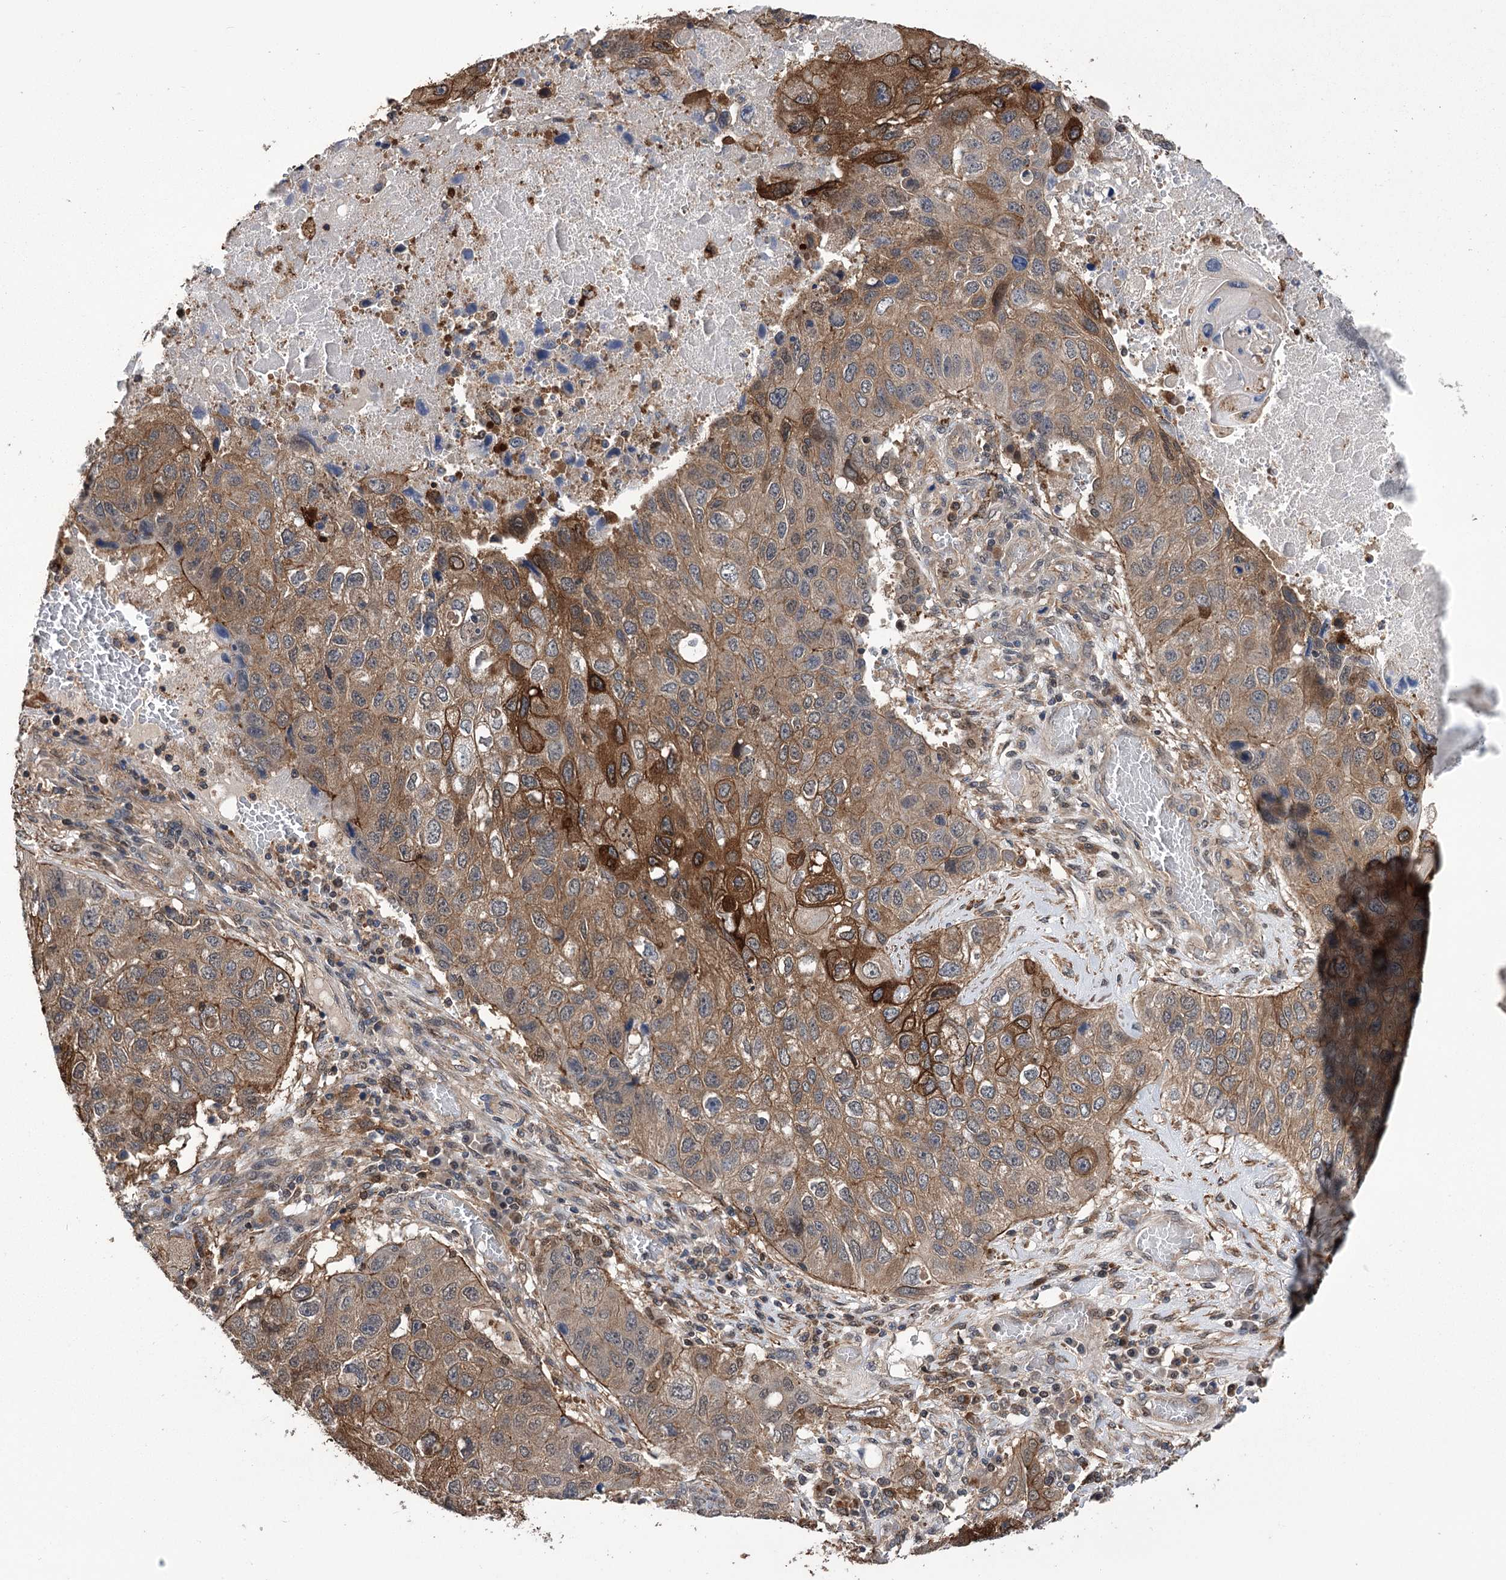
{"staining": {"intensity": "moderate", "quantity": ">75%", "location": "cytoplasmic/membranous"}, "tissue": "lung cancer", "cell_type": "Tumor cells", "image_type": "cancer", "snomed": [{"axis": "morphology", "description": "Squamous cell carcinoma, NOS"}, {"axis": "topography", "description": "Lung"}], "caption": "IHC staining of lung cancer, which exhibits medium levels of moderate cytoplasmic/membranous expression in approximately >75% of tumor cells indicating moderate cytoplasmic/membranous protein positivity. The staining was performed using DAB (brown) for protein detection and nuclei were counterstained in hematoxylin (blue).", "gene": "DPP3", "patient": {"sex": "male", "age": 61}}